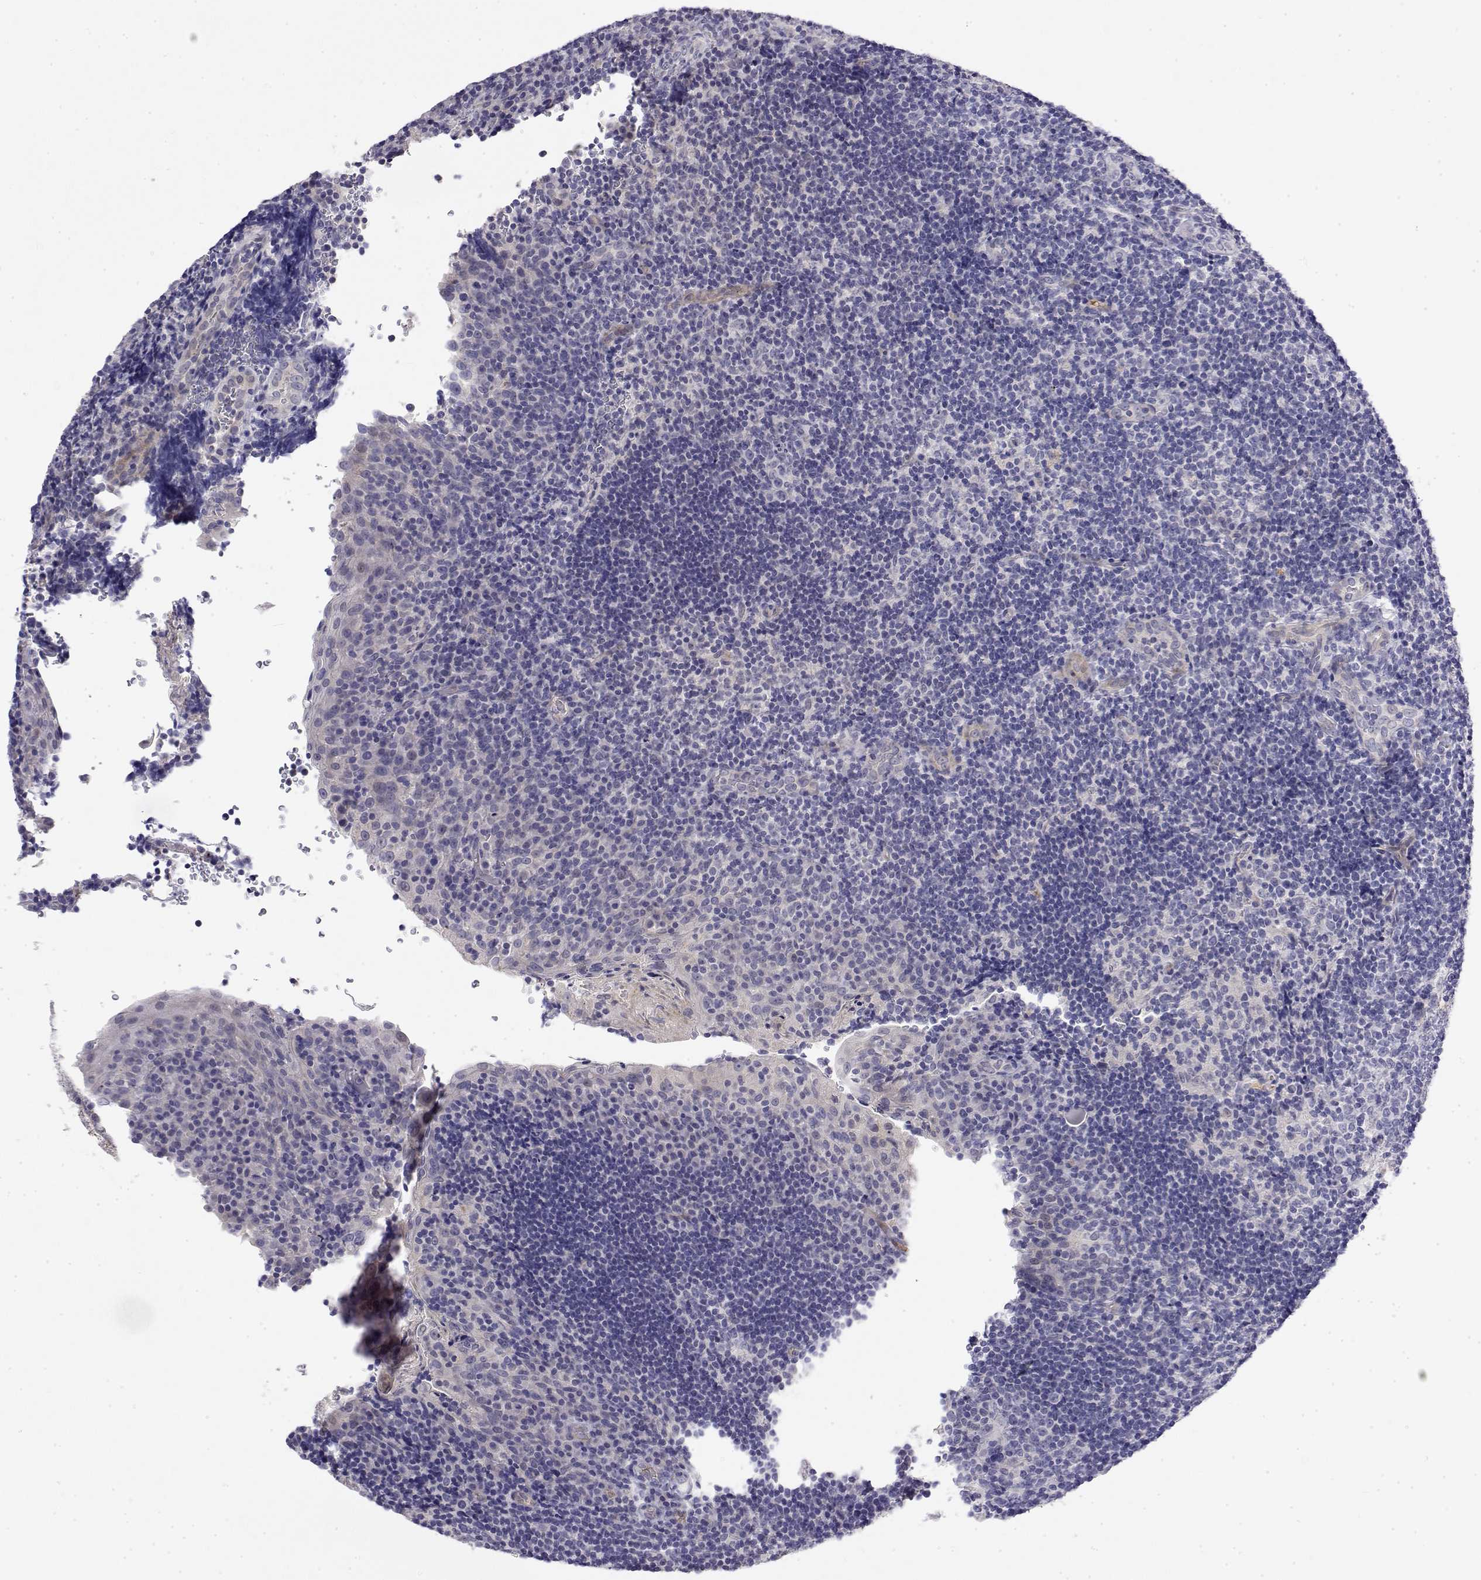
{"staining": {"intensity": "negative", "quantity": "none", "location": "none"}, "tissue": "tonsil", "cell_type": "Germinal center cells", "image_type": "normal", "snomed": [{"axis": "morphology", "description": "Normal tissue, NOS"}, {"axis": "topography", "description": "Tonsil"}], "caption": "The histopathology image reveals no staining of germinal center cells in benign tonsil. (DAB (3,3'-diaminobenzidine) immunohistochemistry visualized using brightfield microscopy, high magnification).", "gene": "GGACT", "patient": {"sex": "male", "age": 17}}